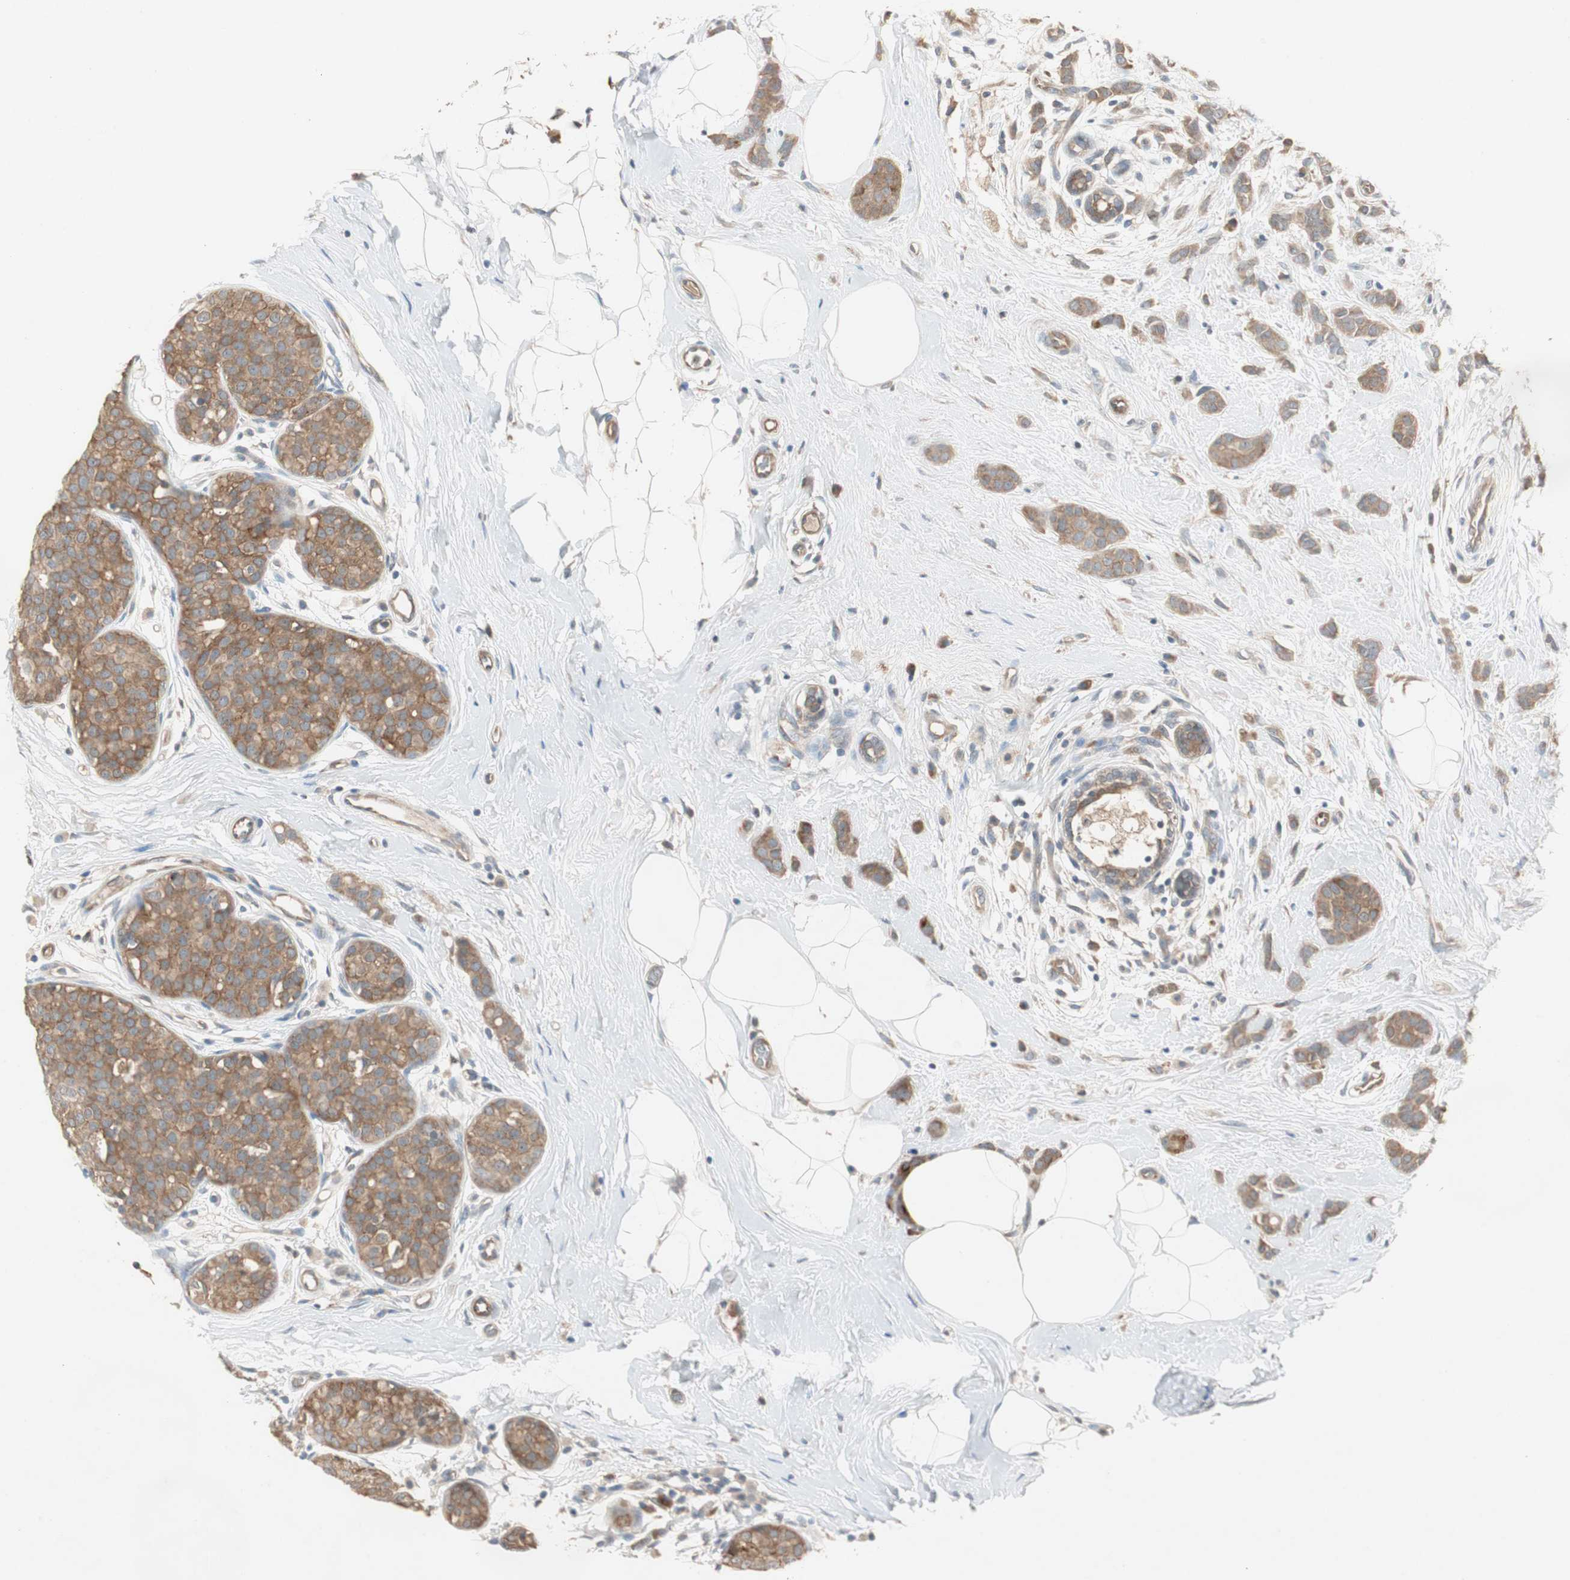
{"staining": {"intensity": "moderate", "quantity": ">75%", "location": "cytoplasmic/membranous"}, "tissue": "breast cancer", "cell_type": "Tumor cells", "image_type": "cancer", "snomed": [{"axis": "morphology", "description": "Lobular carcinoma, in situ"}, {"axis": "morphology", "description": "Lobular carcinoma"}, {"axis": "topography", "description": "Breast"}], "caption": "Tumor cells reveal medium levels of moderate cytoplasmic/membranous expression in approximately >75% of cells in human breast cancer.", "gene": "NCLN", "patient": {"sex": "female", "age": 41}}